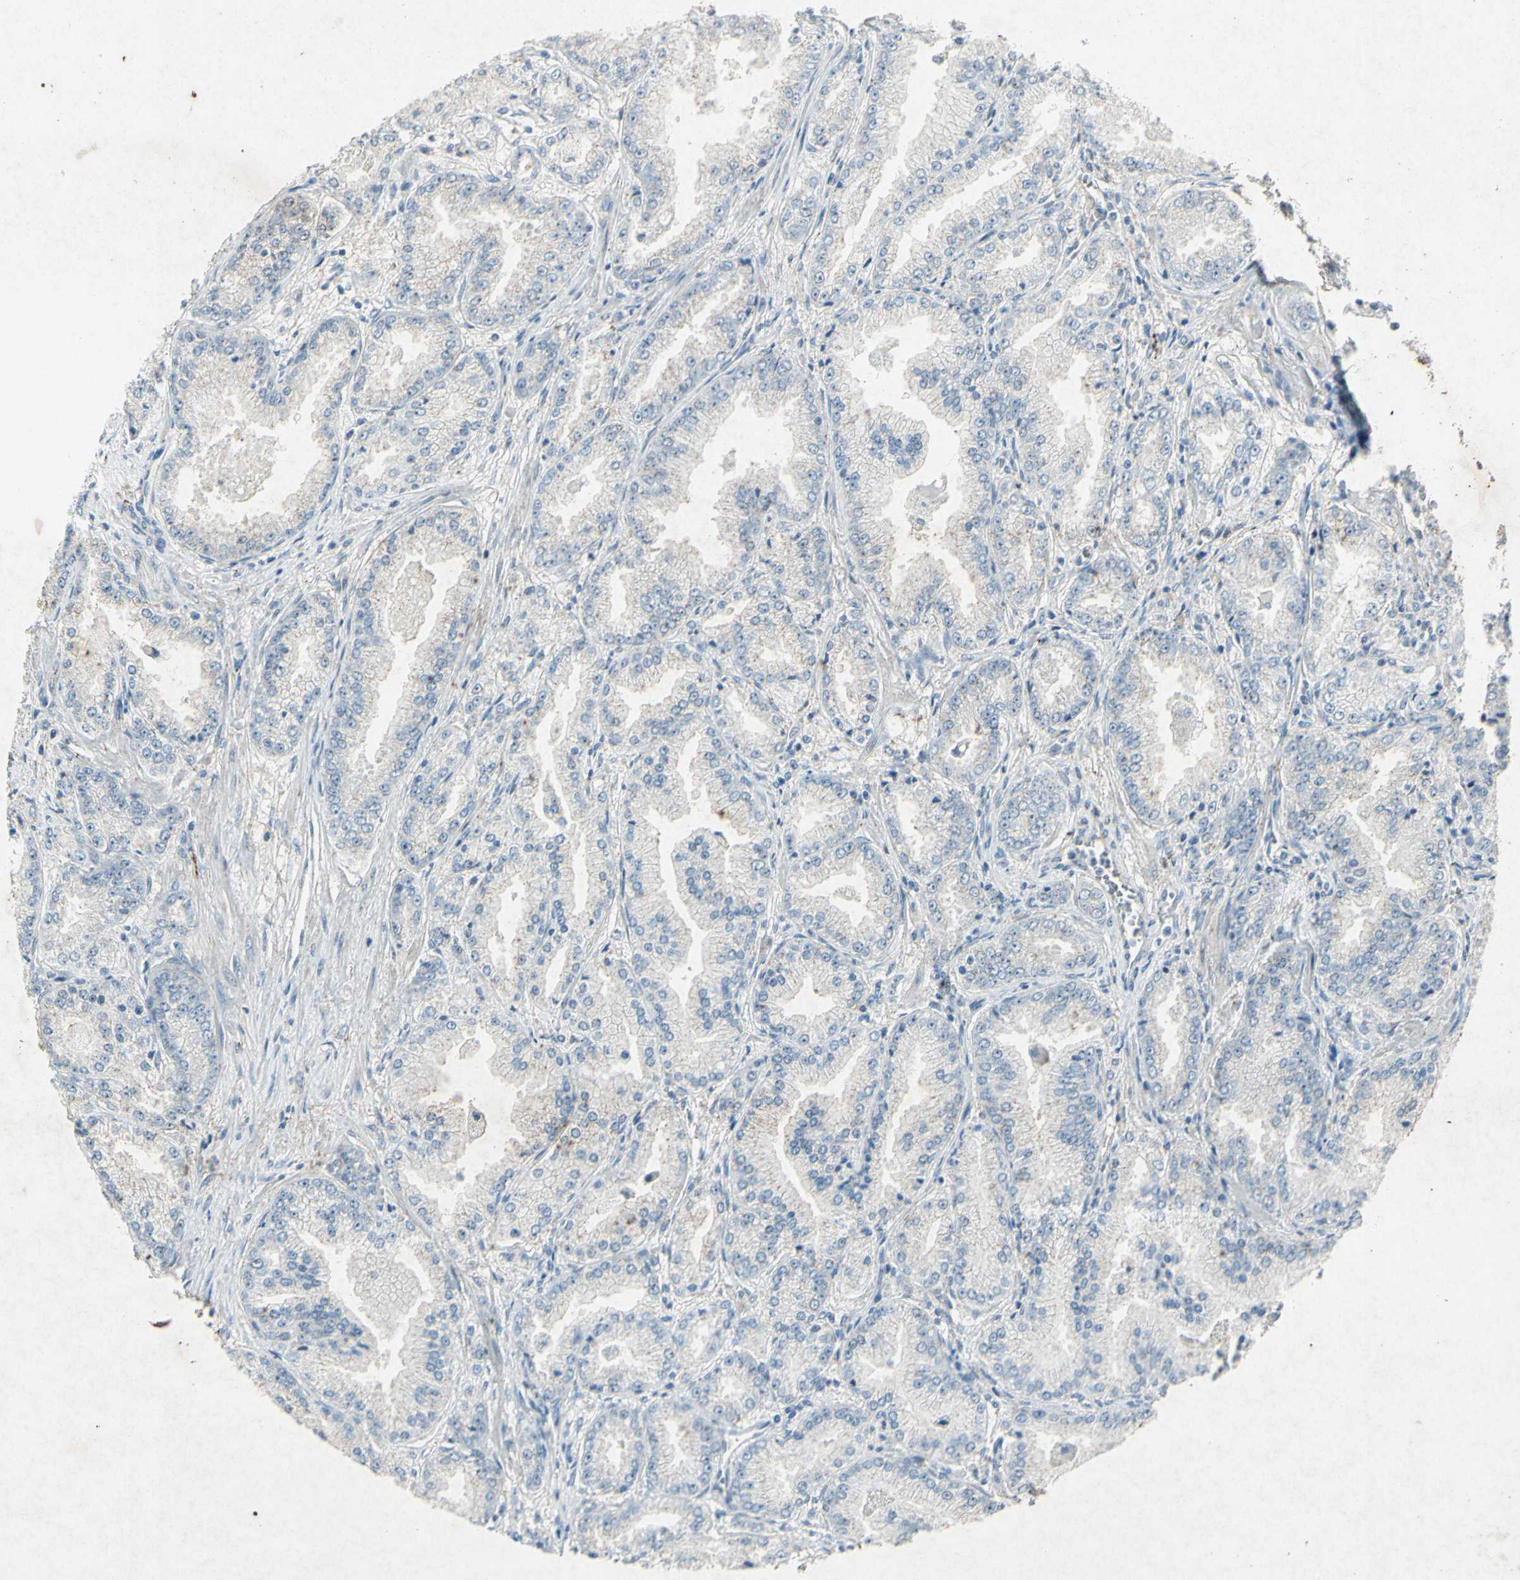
{"staining": {"intensity": "negative", "quantity": "none", "location": "none"}, "tissue": "prostate cancer", "cell_type": "Tumor cells", "image_type": "cancer", "snomed": [{"axis": "morphology", "description": "Adenocarcinoma, High grade"}, {"axis": "topography", "description": "Prostate"}], "caption": "Prostate cancer (adenocarcinoma (high-grade)) was stained to show a protein in brown. There is no significant staining in tumor cells. The staining was performed using DAB to visualize the protein expression in brown, while the nuclei were stained in blue with hematoxylin (Magnification: 20x).", "gene": "SNAP91", "patient": {"sex": "male", "age": 61}}